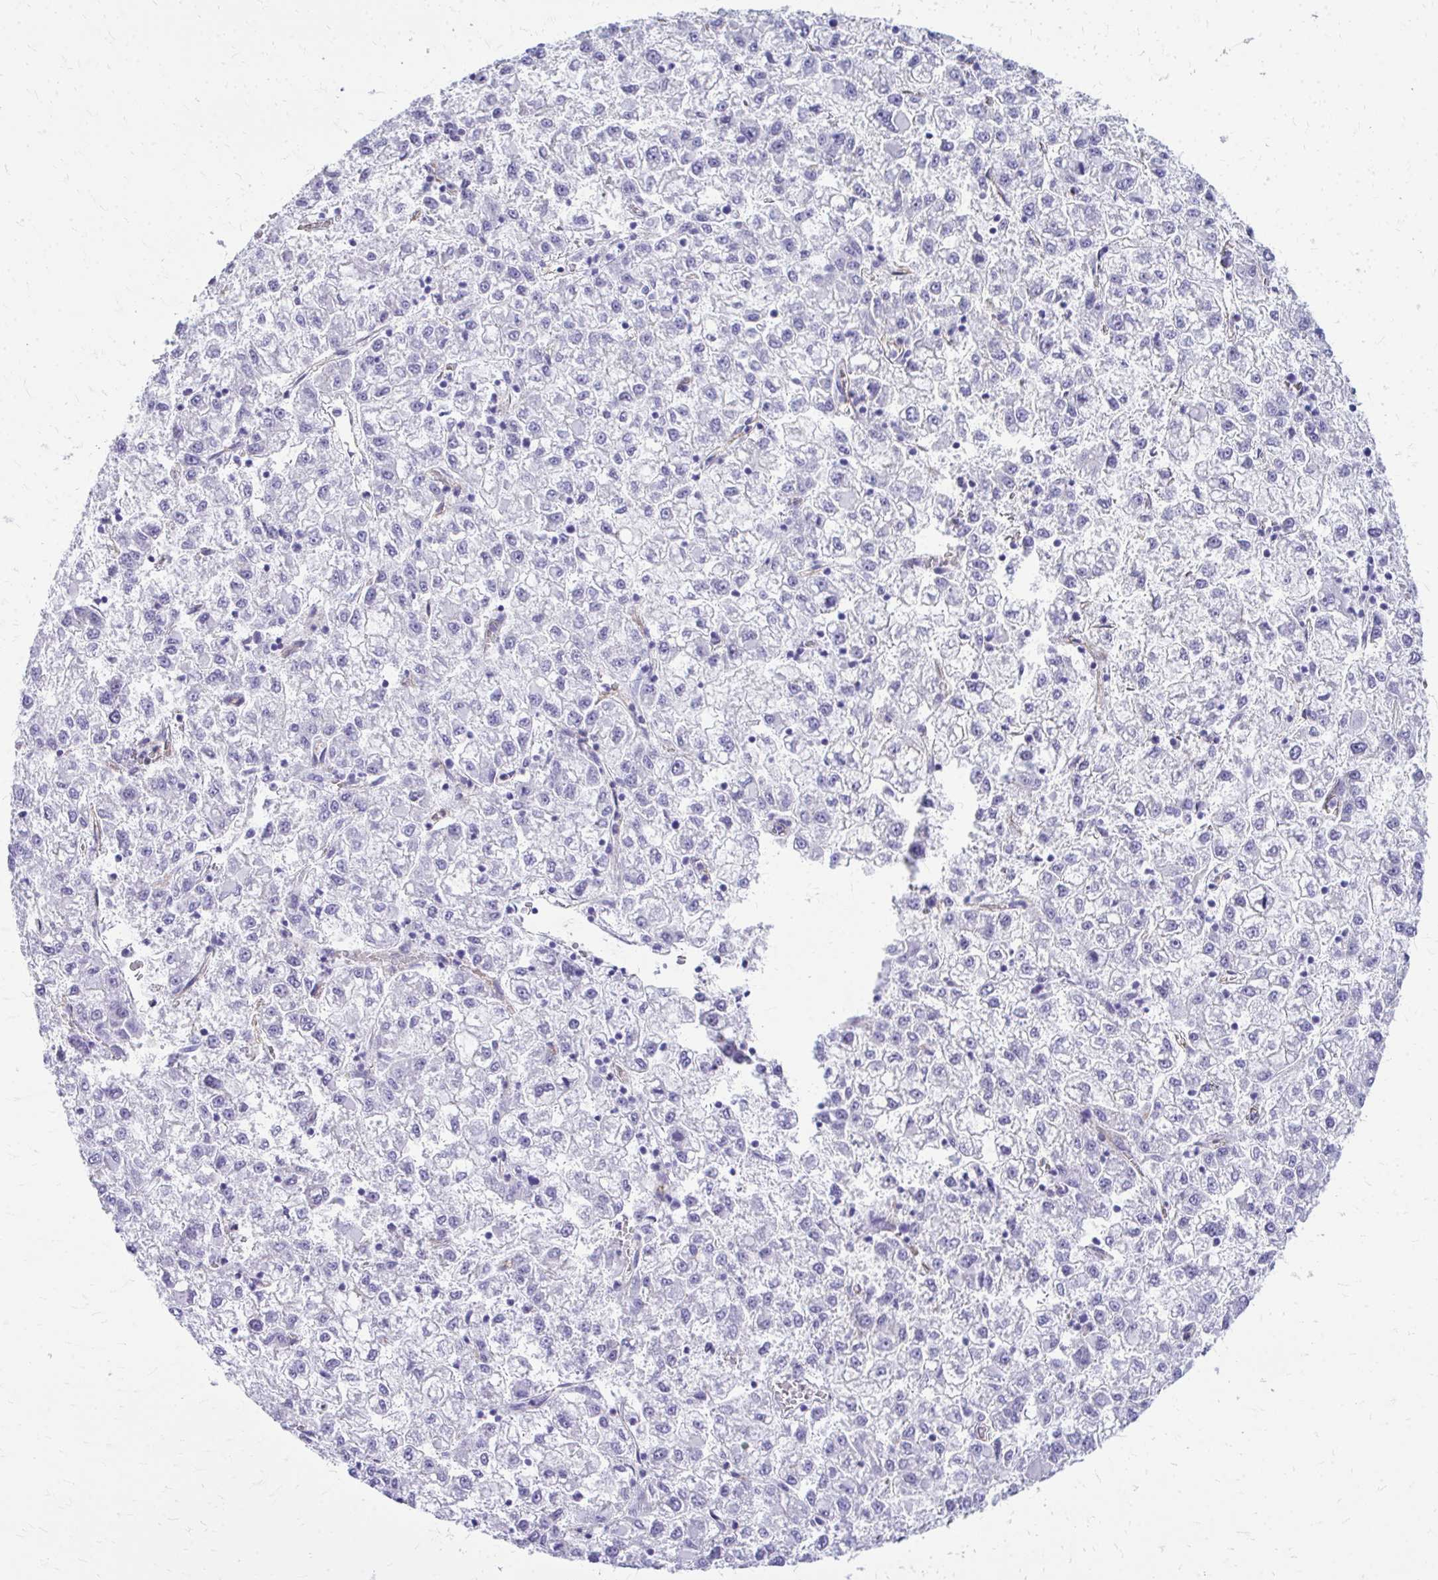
{"staining": {"intensity": "negative", "quantity": "none", "location": "none"}, "tissue": "liver cancer", "cell_type": "Tumor cells", "image_type": "cancer", "snomed": [{"axis": "morphology", "description": "Carcinoma, Hepatocellular, NOS"}, {"axis": "topography", "description": "Liver"}], "caption": "The histopathology image reveals no significant expression in tumor cells of hepatocellular carcinoma (liver).", "gene": "TPSG1", "patient": {"sex": "male", "age": 40}}